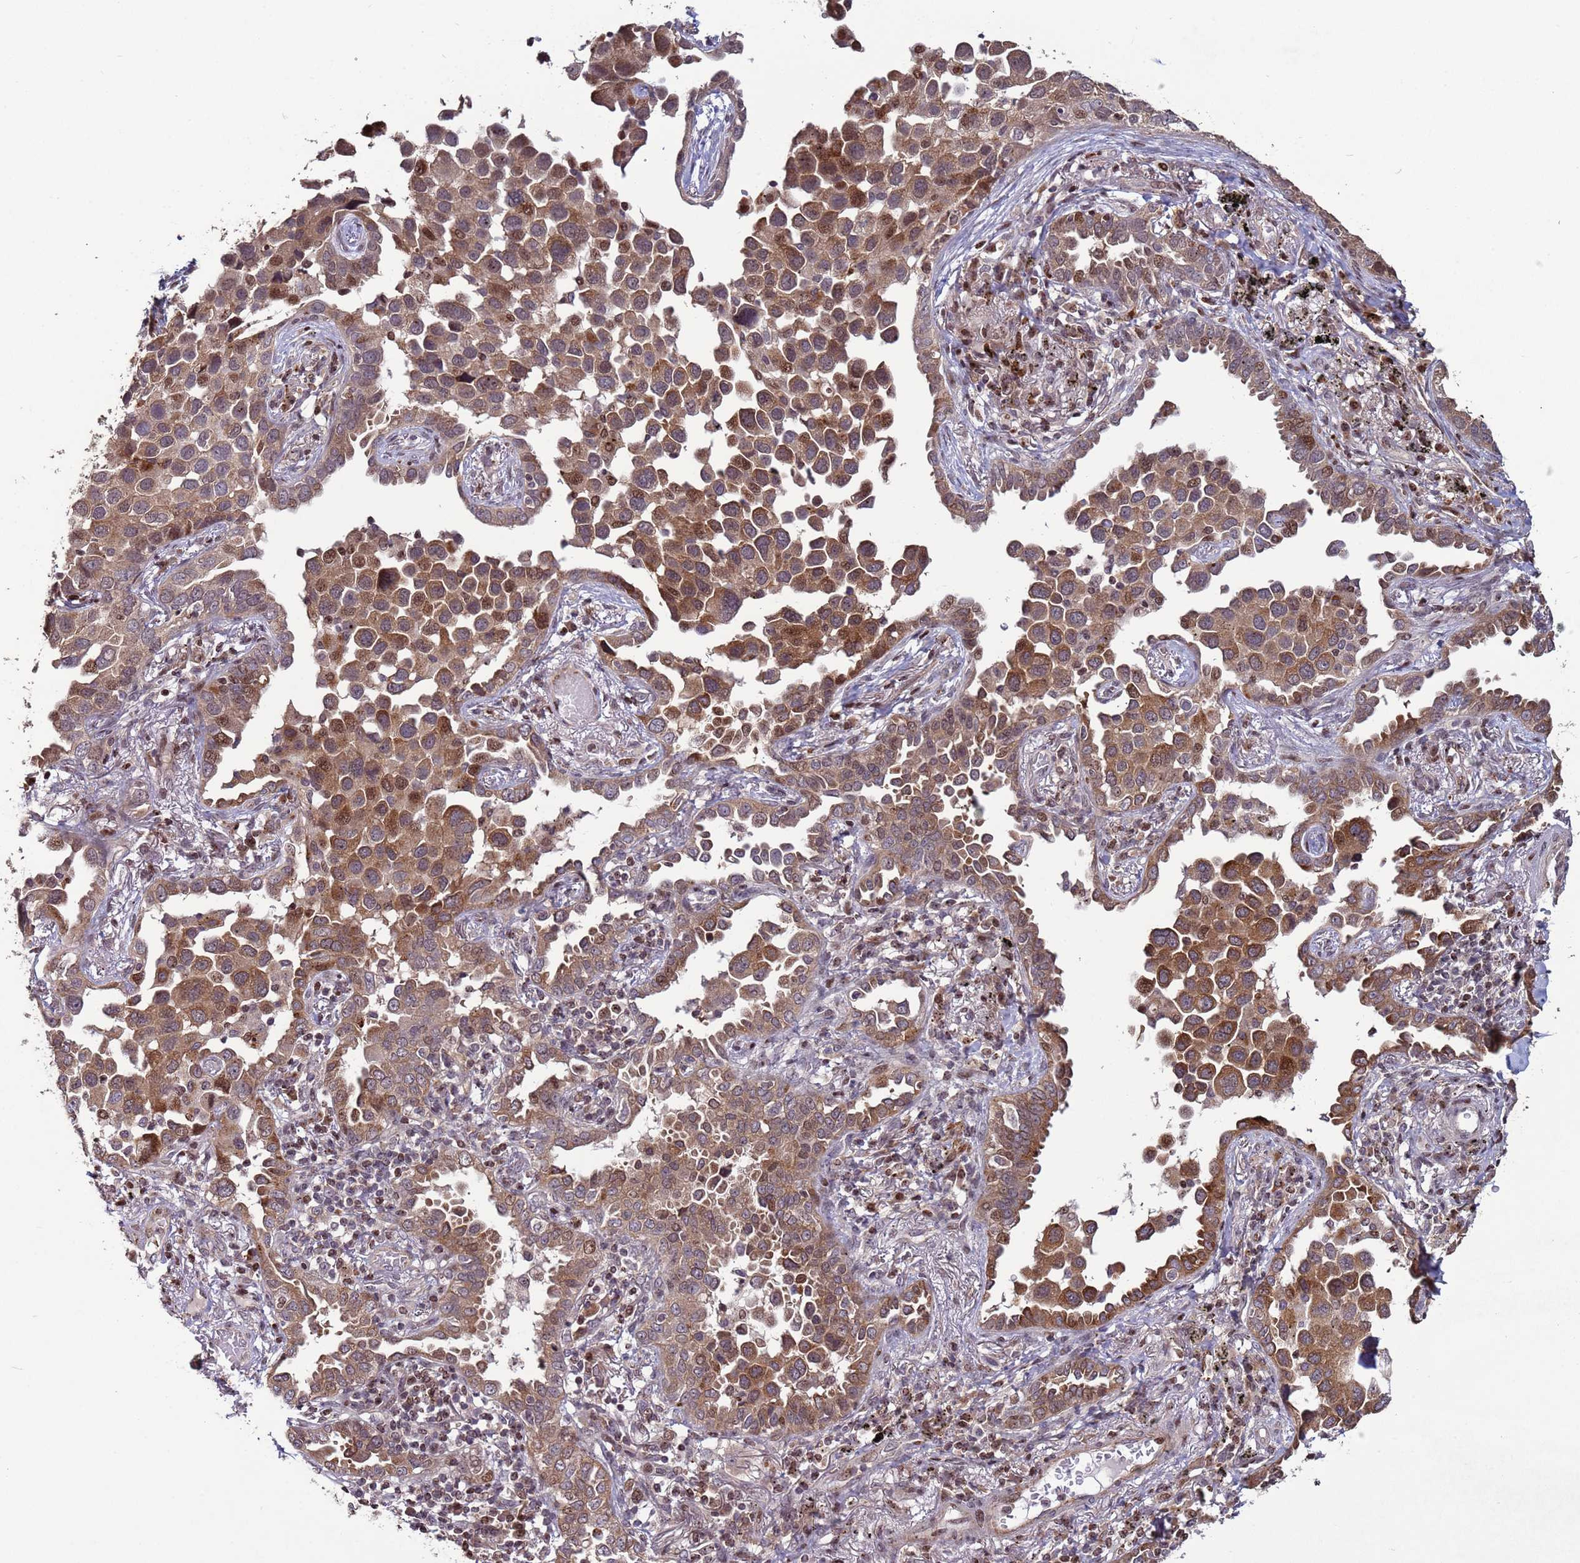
{"staining": {"intensity": "moderate", "quantity": ">75%", "location": "cytoplasmic/membranous,nuclear"}, "tissue": "lung cancer", "cell_type": "Tumor cells", "image_type": "cancer", "snomed": [{"axis": "morphology", "description": "Adenocarcinoma, NOS"}, {"axis": "topography", "description": "Lung"}], "caption": "A micrograph of lung cancer stained for a protein displays moderate cytoplasmic/membranous and nuclear brown staining in tumor cells. The staining was performed using DAB (3,3'-diaminobenzidine), with brown indicating positive protein expression. Nuclei are stained blue with hematoxylin.", "gene": "HGH1", "patient": {"sex": "male", "age": 67}}